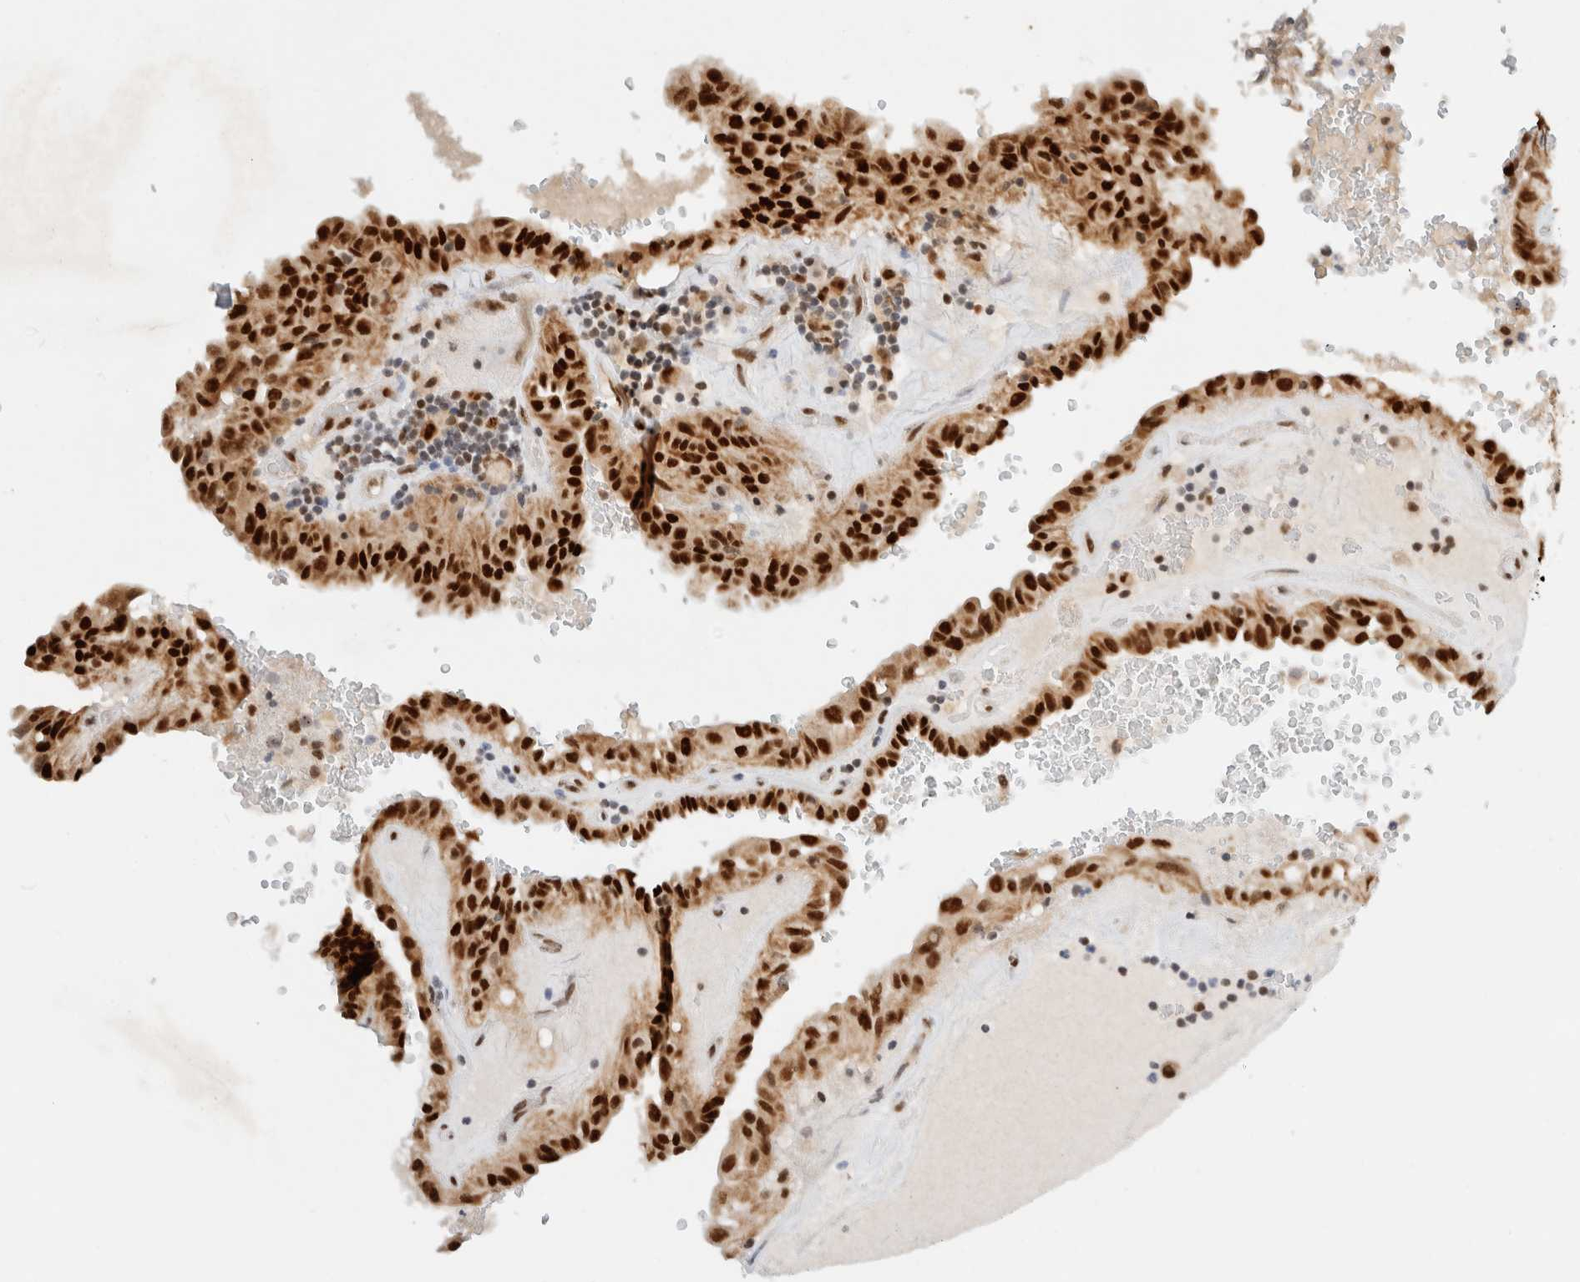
{"staining": {"intensity": "strong", "quantity": ">75%", "location": "nuclear"}, "tissue": "thyroid cancer", "cell_type": "Tumor cells", "image_type": "cancer", "snomed": [{"axis": "morphology", "description": "Papillary adenocarcinoma, NOS"}, {"axis": "topography", "description": "Thyroid gland"}], "caption": "Human thyroid cancer (papillary adenocarcinoma) stained with a brown dye displays strong nuclear positive staining in approximately >75% of tumor cells.", "gene": "GTF2I", "patient": {"sex": "male", "age": 77}}